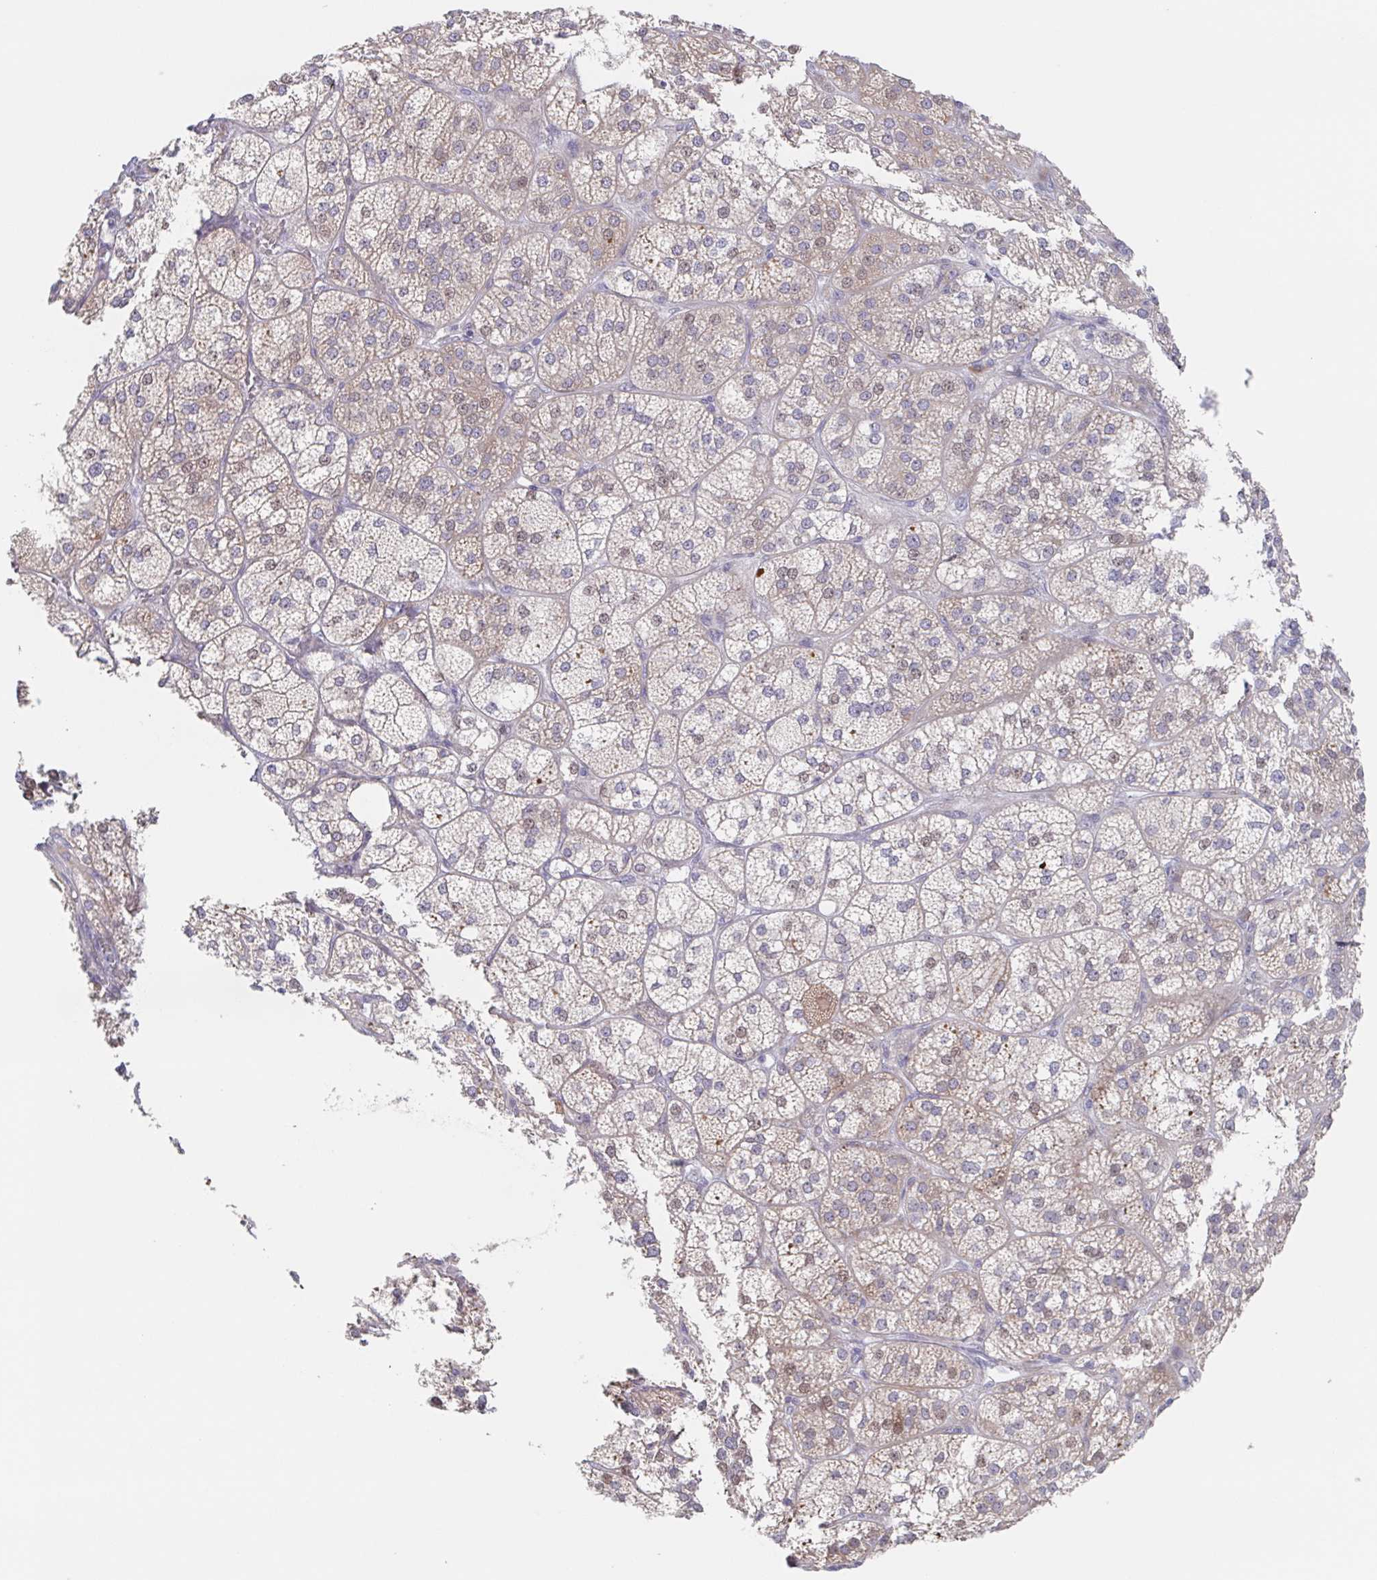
{"staining": {"intensity": "moderate", "quantity": ">75%", "location": "cytoplasmic/membranous"}, "tissue": "adrenal gland", "cell_type": "Glandular cells", "image_type": "normal", "snomed": [{"axis": "morphology", "description": "Normal tissue, NOS"}, {"axis": "topography", "description": "Adrenal gland"}], "caption": "This is an image of IHC staining of unremarkable adrenal gland, which shows moderate expression in the cytoplasmic/membranous of glandular cells.", "gene": "POU2F3", "patient": {"sex": "female", "age": 60}}